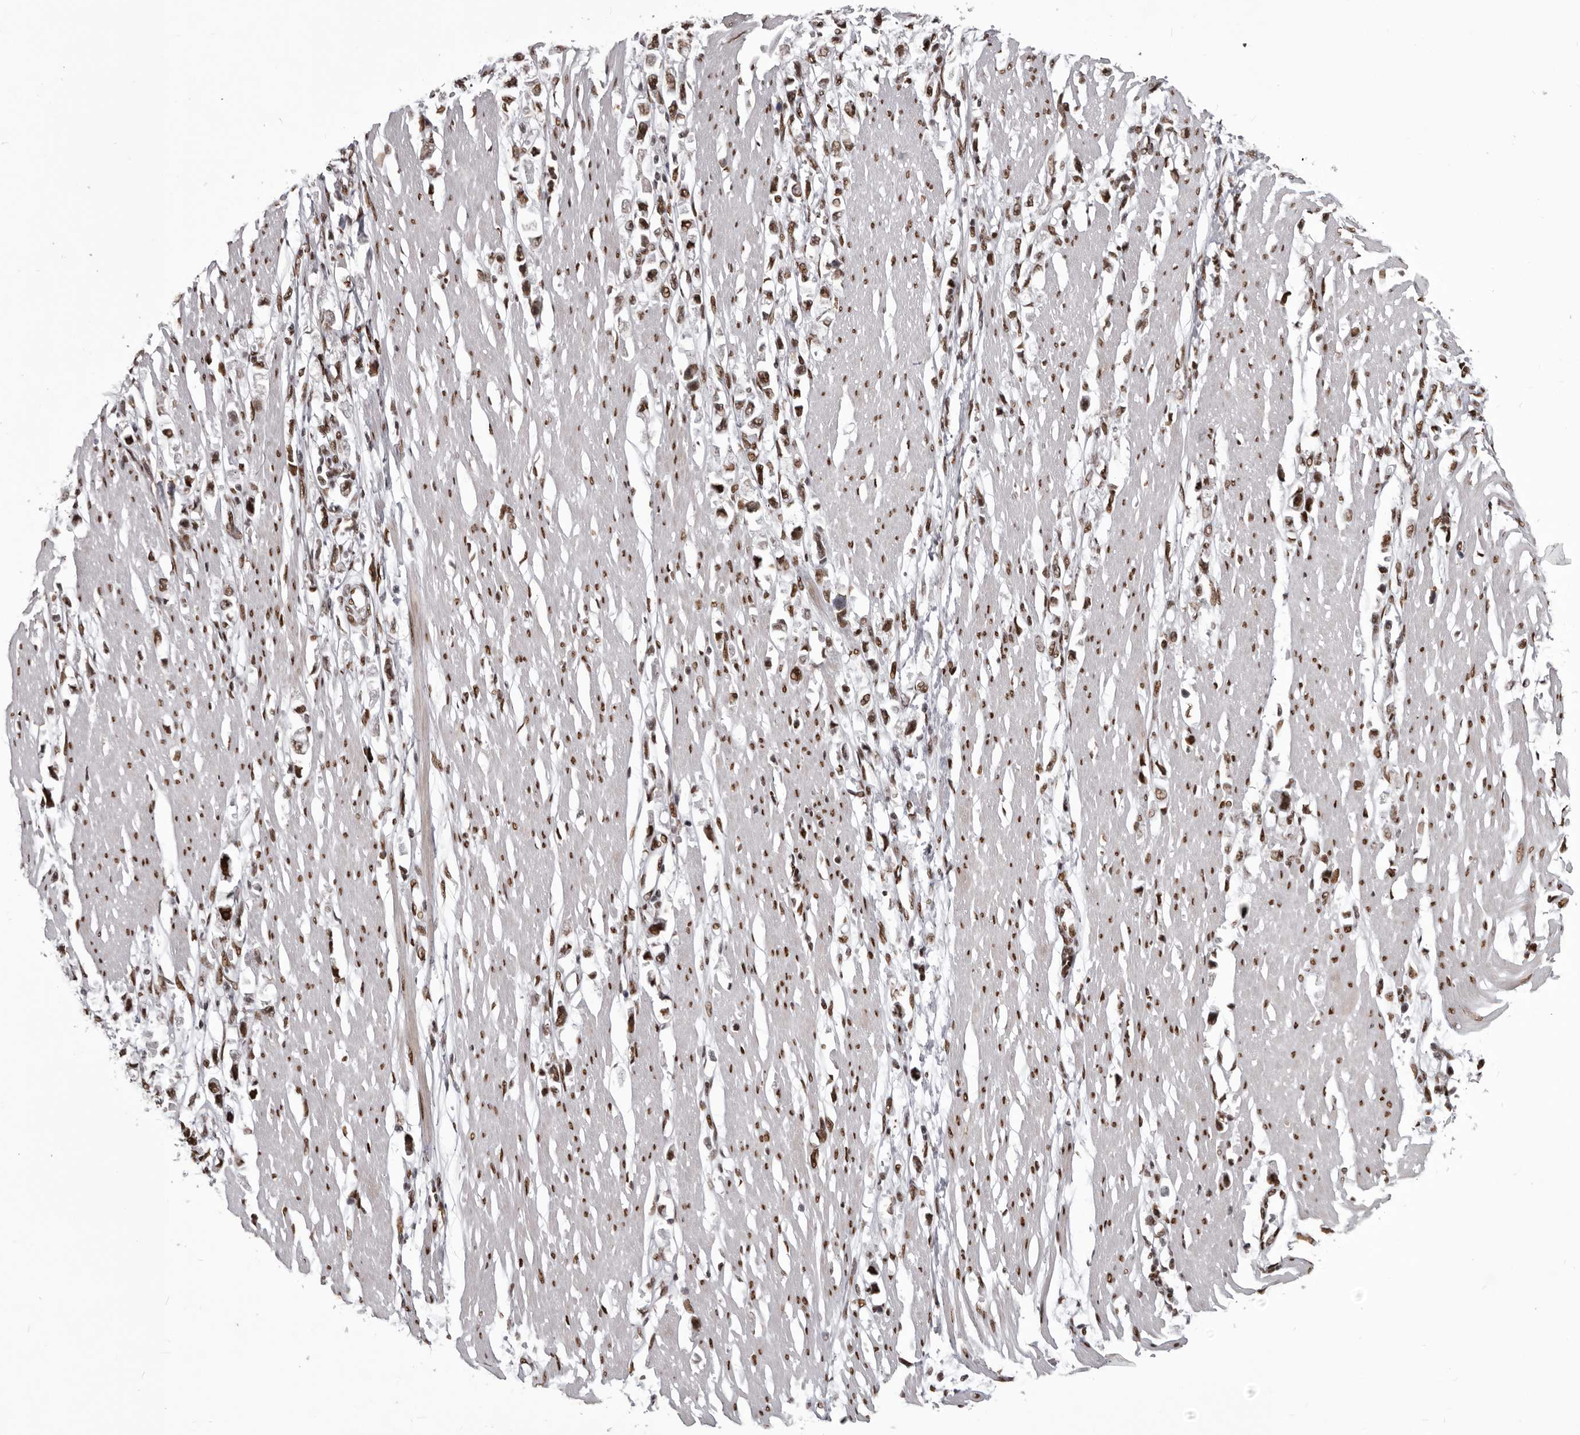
{"staining": {"intensity": "moderate", "quantity": ">75%", "location": "nuclear"}, "tissue": "stomach cancer", "cell_type": "Tumor cells", "image_type": "cancer", "snomed": [{"axis": "morphology", "description": "Adenocarcinoma, NOS"}, {"axis": "topography", "description": "Stomach"}], "caption": "Tumor cells display medium levels of moderate nuclear staining in approximately >75% of cells in stomach cancer.", "gene": "NUMA1", "patient": {"sex": "female", "age": 59}}